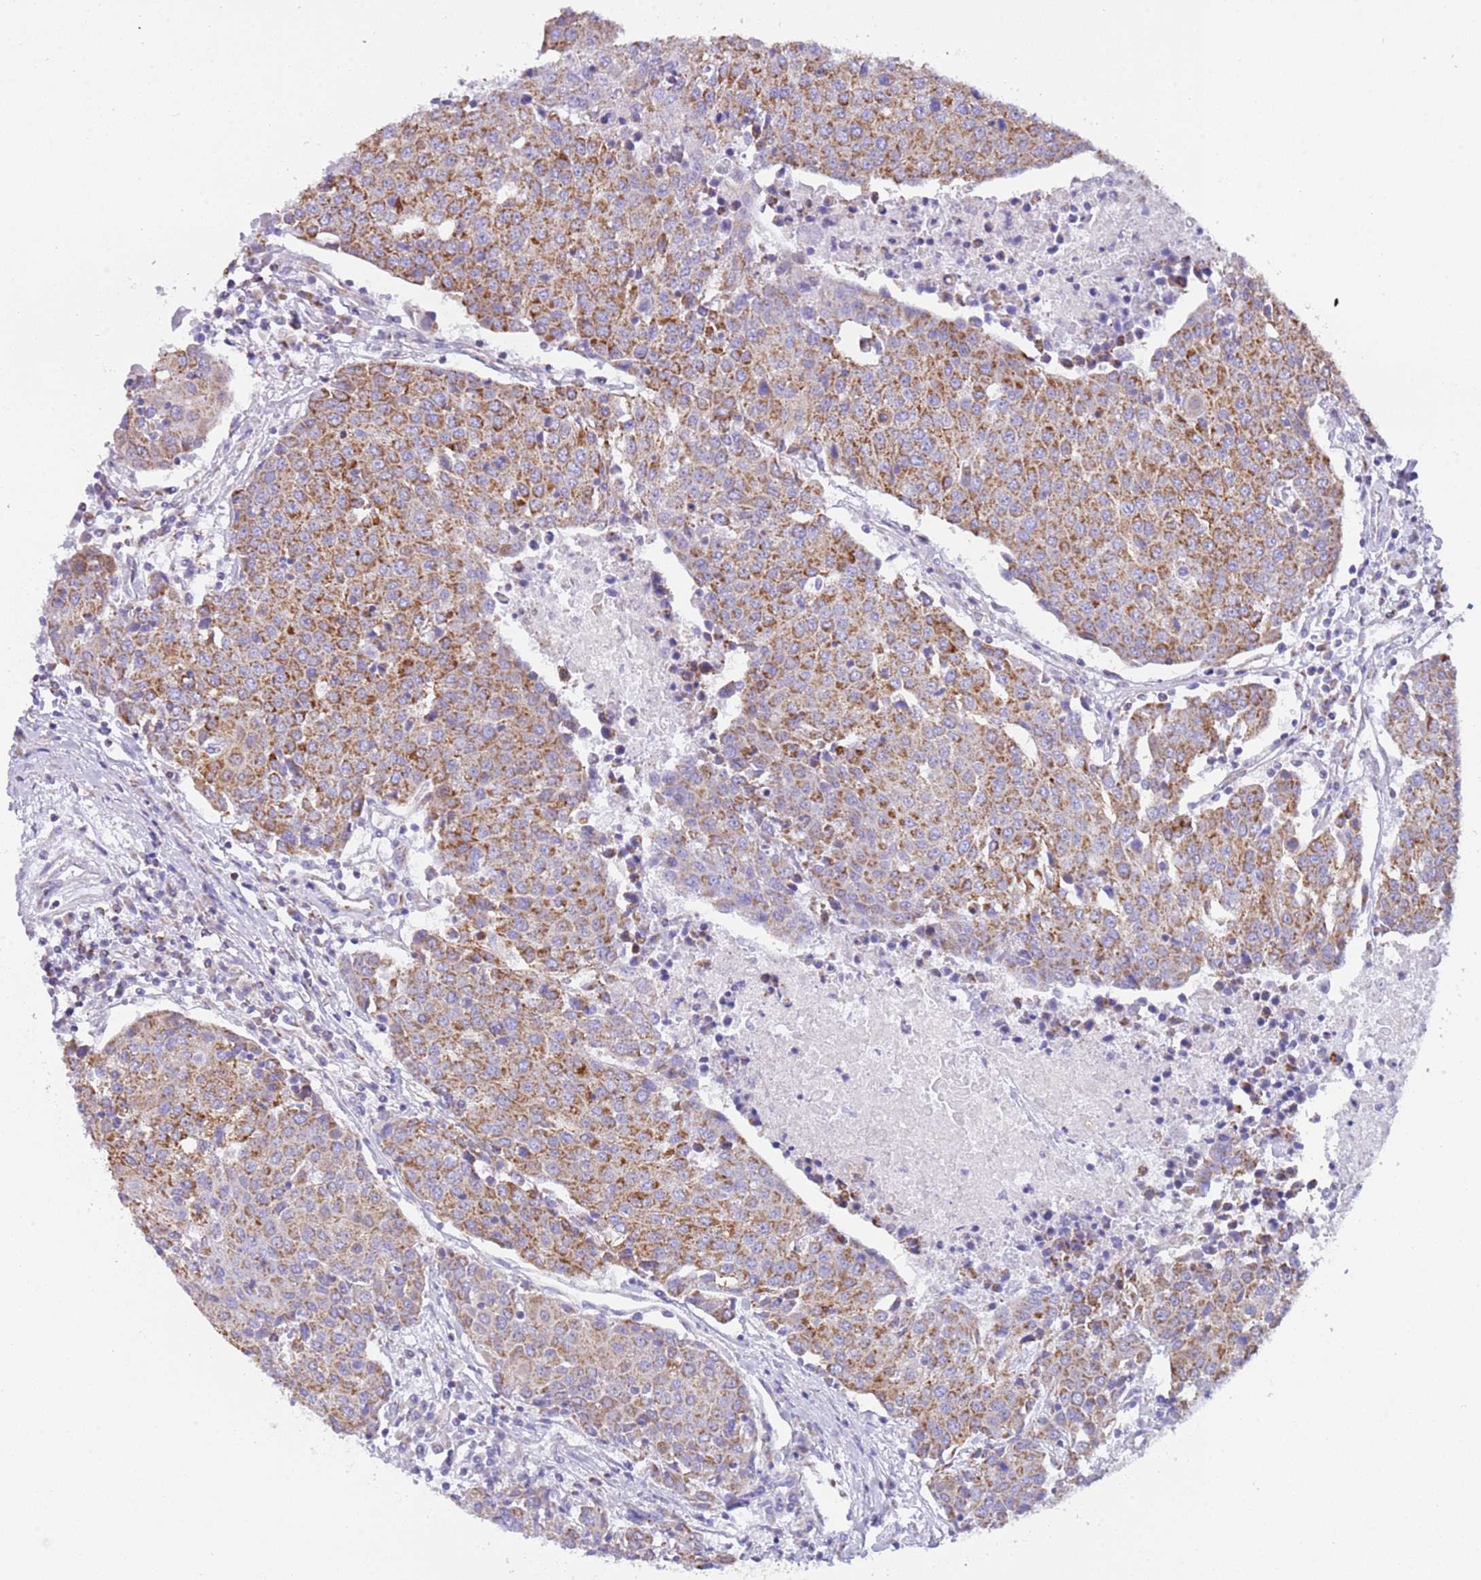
{"staining": {"intensity": "moderate", "quantity": ">75%", "location": "cytoplasmic/membranous"}, "tissue": "urothelial cancer", "cell_type": "Tumor cells", "image_type": "cancer", "snomed": [{"axis": "morphology", "description": "Urothelial carcinoma, High grade"}, {"axis": "topography", "description": "Urinary bladder"}], "caption": "Immunohistochemical staining of urothelial cancer exhibits medium levels of moderate cytoplasmic/membranous positivity in approximately >75% of tumor cells.", "gene": "SUCLG2", "patient": {"sex": "female", "age": 85}}